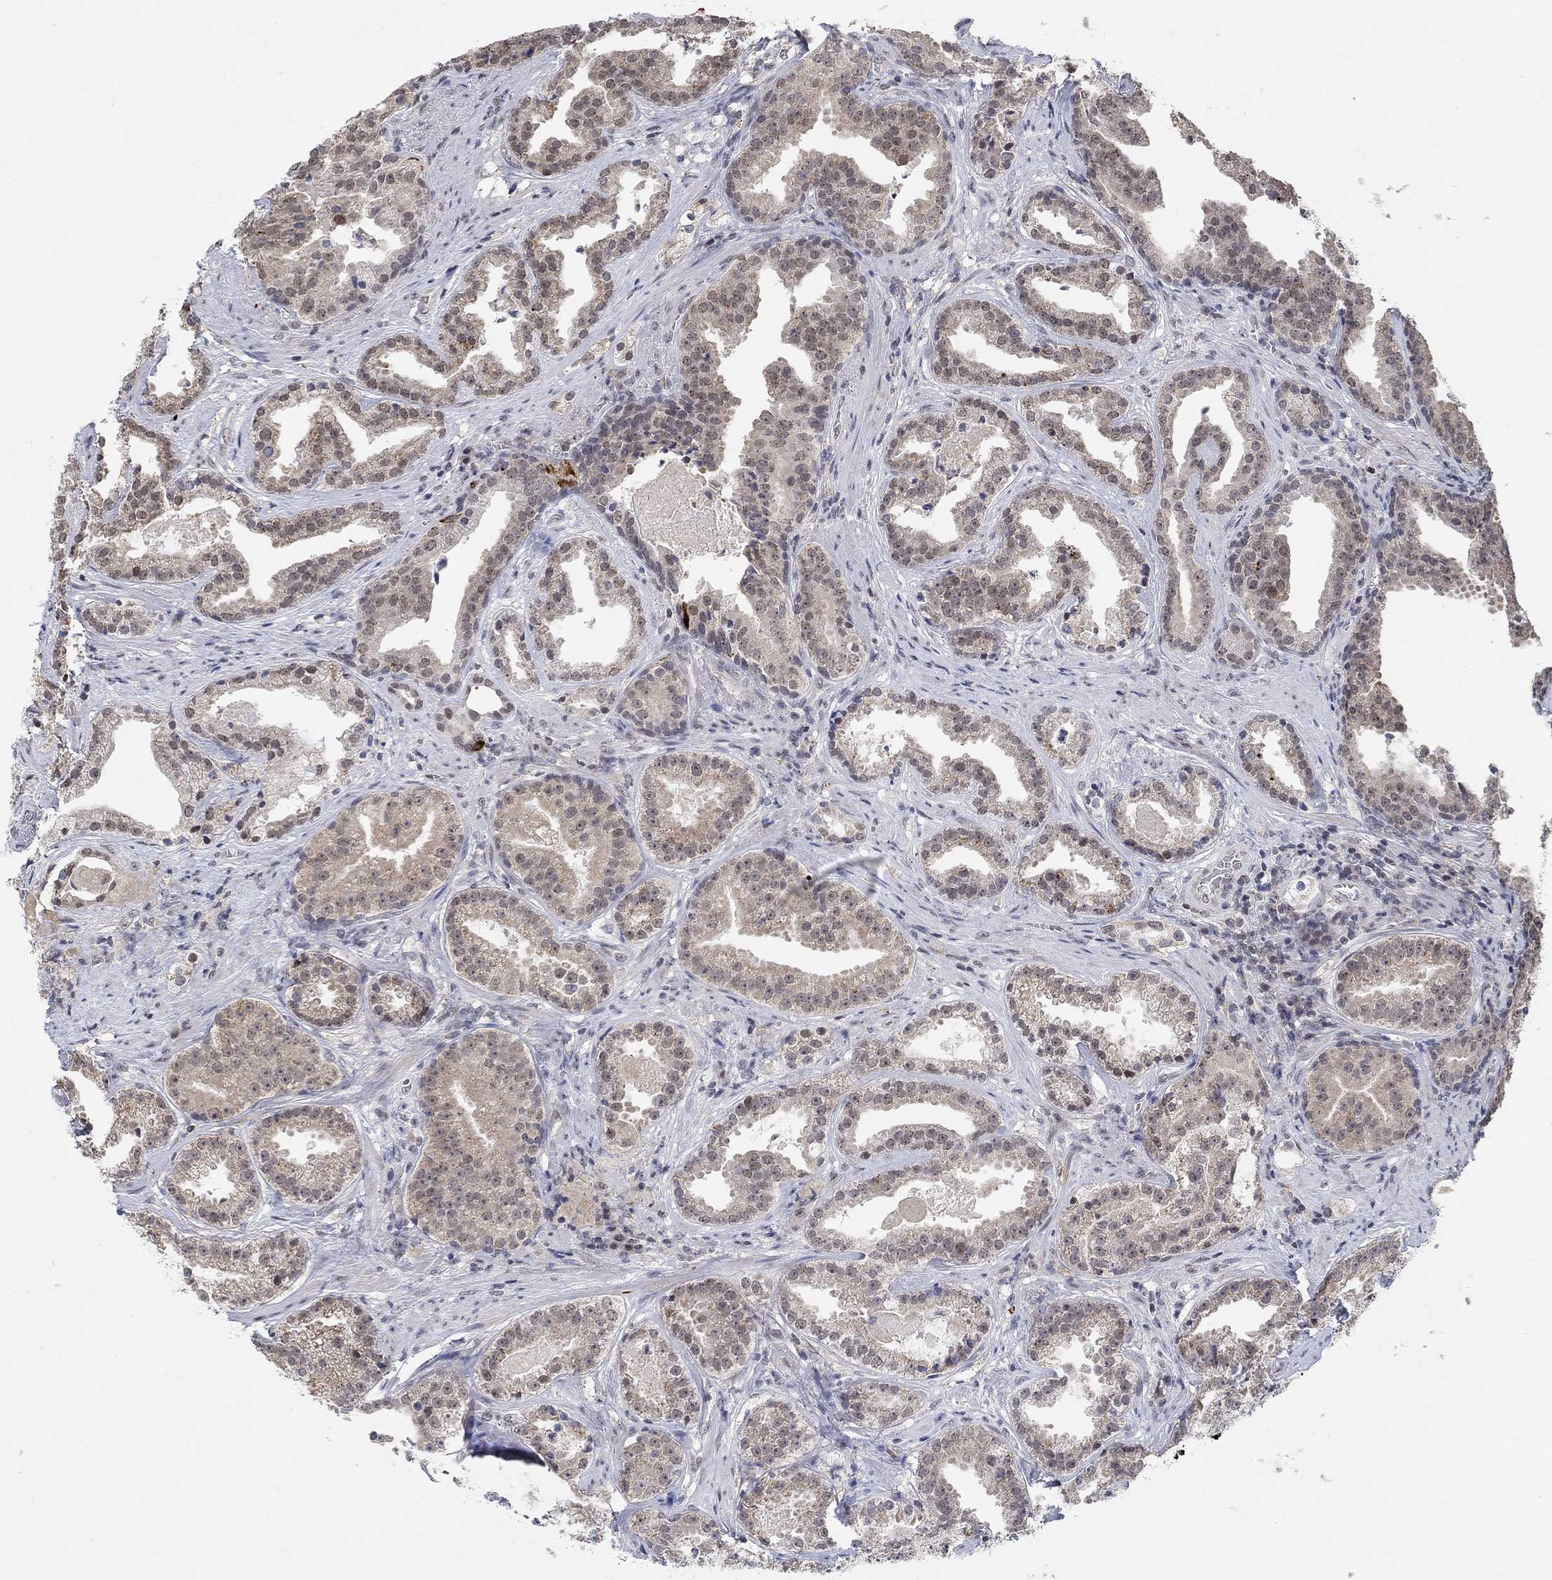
{"staining": {"intensity": "weak", "quantity": "25%-75%", "location": "cytoplasmic/membranous"}, "tissue": "prostate cancer", "cell_type": "Tumor cells", "image_type": "cancer", "snomed": [{"axis": "morphology", "description": "Adenocarcinoma, NOS"}, {"axis": "morphology", "description": "Adenocarcinoma, High grade"}, {"axis": "topography", "description": "Prostate"}], "caption": "Immunohistochemical staining of human prostate cancer (adenocarcinoma) demonstrates low levels of weak cytoplasmic/membranous protein staining in about 25%-75% of tumor cells.", "gene": "THAP8", "patient": {"sex": "male", "age": 64}}